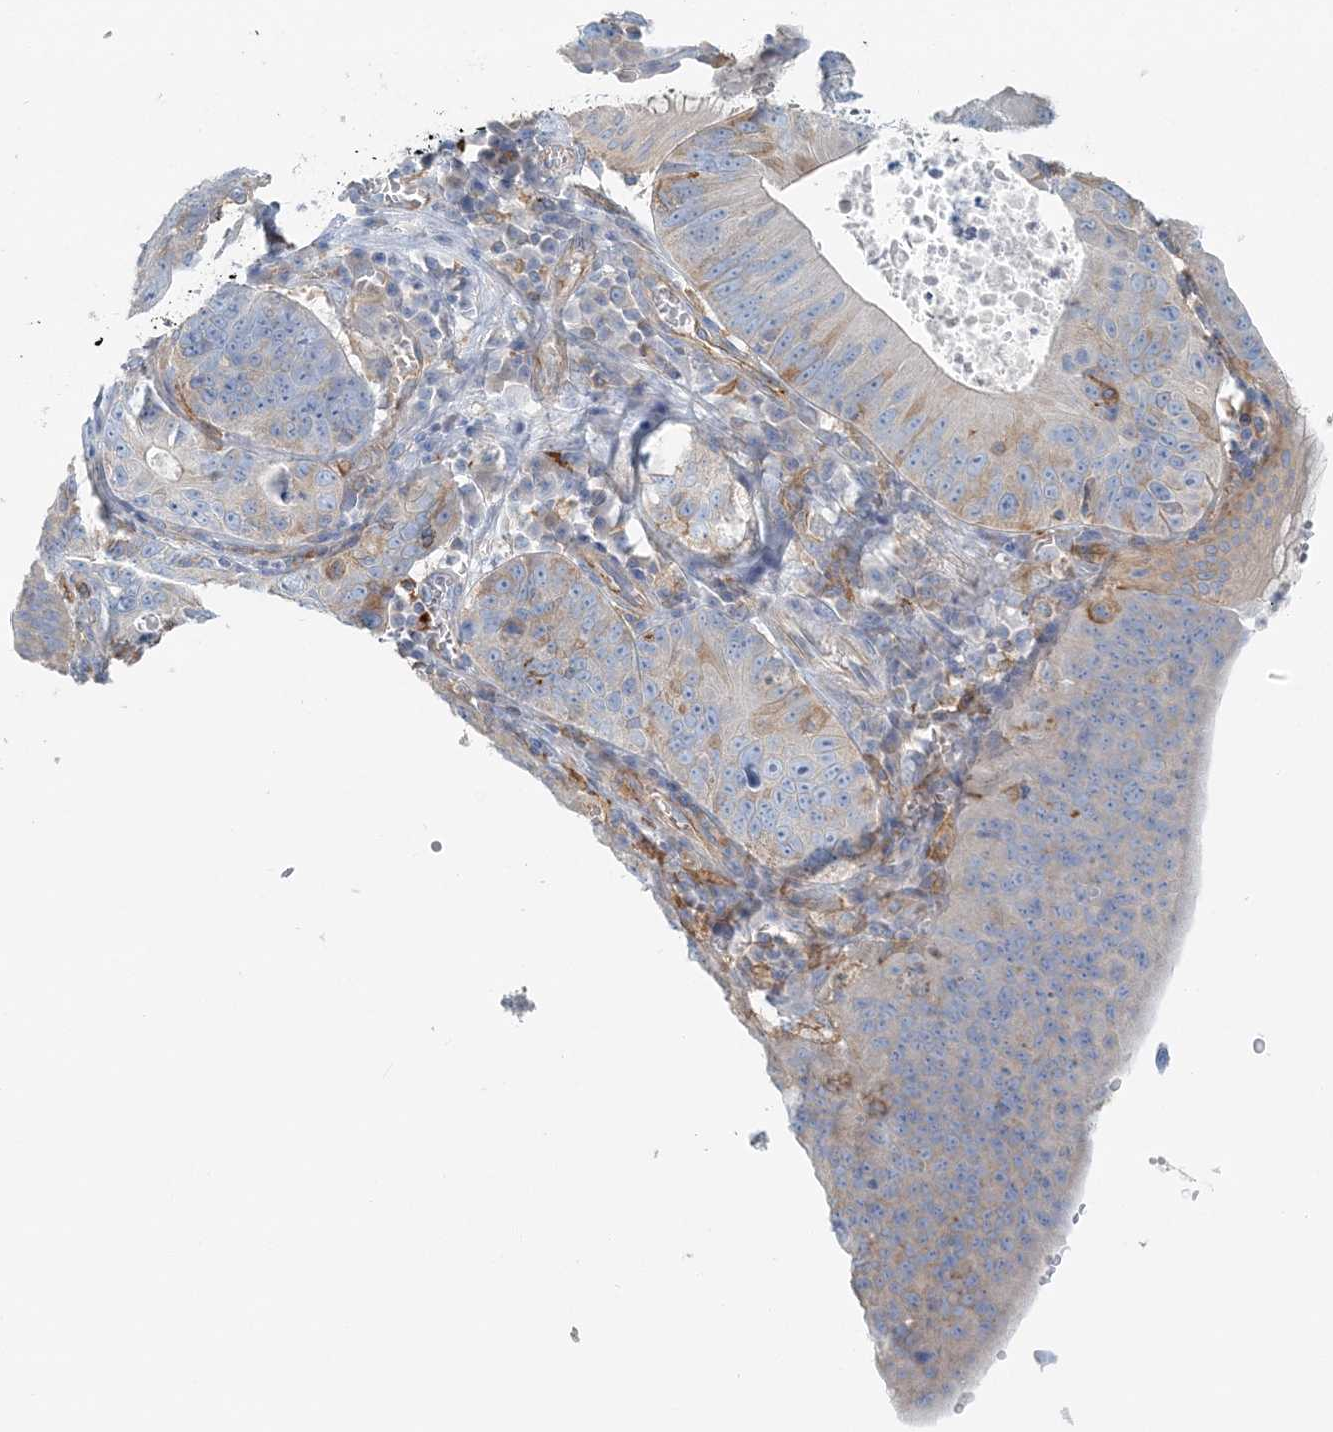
{"staining": {"intensity": "weak", "quantity": "<25%", "location": "cytoplasmic/membranous"}, "tissue": "stomach cancer", "cell_type": "Tumor cells", "image_type": "cancer", "snomed": [{"axis": "morphology", "description": "Adenocarcinoma, NOS"}, {"axis": "topography", "description": "Stomach"}], "caption": "Immunohistochemistry photomicrograph of neoplastic tissue: adenocarcinoma (stomach) stained with DAB demonstrates no significant protein staining in tumor cells.", "gene": "SNX2", "patient": {"sex": "male", "age": 59}}